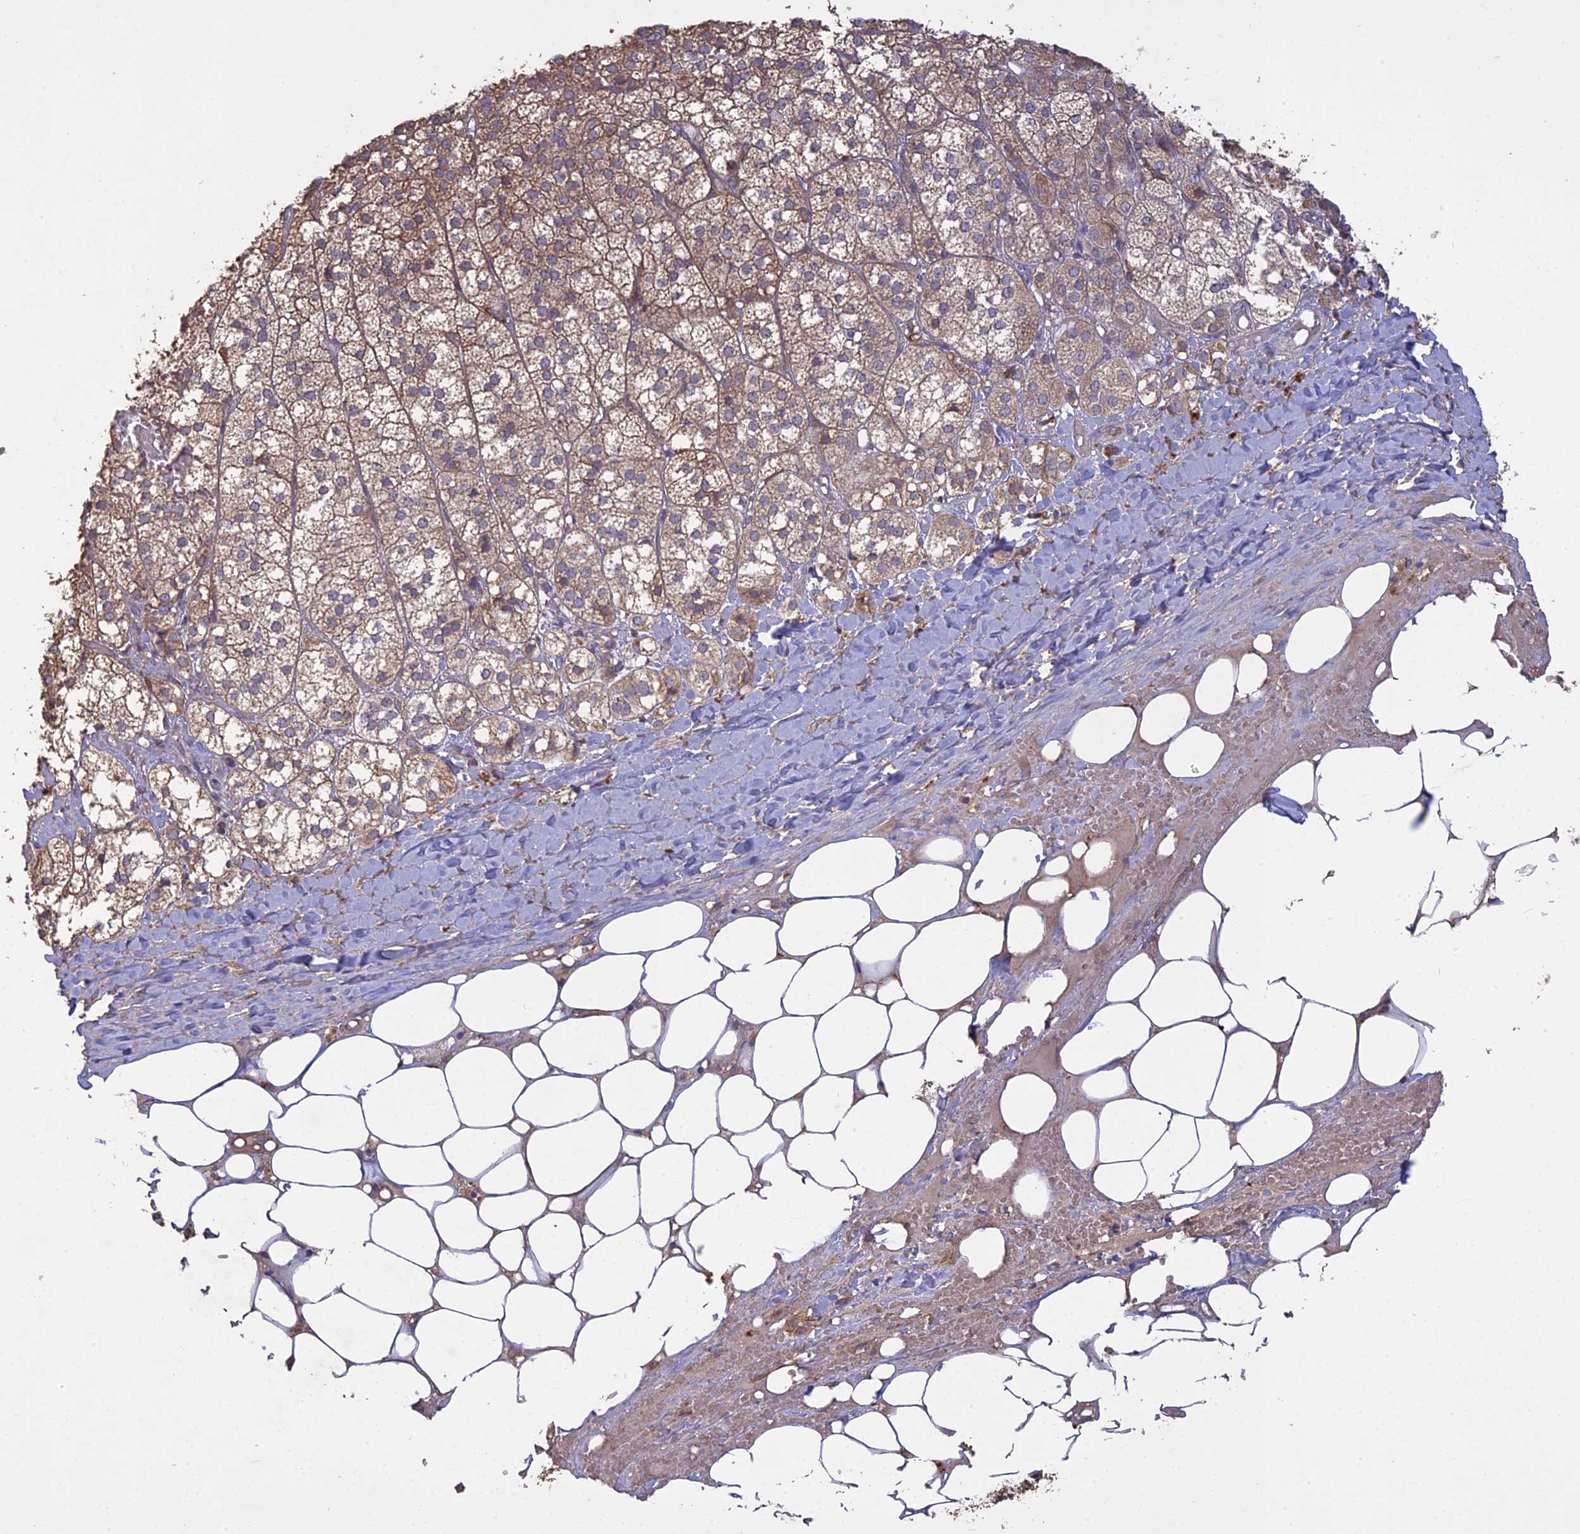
{"staining": {"intensity": "weak", "quantity": ">75%", "location": "cytoplasmic/membranous"}, "tissue": "adrenal gland", "cell_type": "Glandular cells", "image_type": "normal", "snomed": [{"axis": "morphology", "description": "Normal tissue, NOS"}, {"axis": "topography", "description": "Adrenal gland"}], "caption": "A high-resolution photomicrograph shows immunohistochemistry (IHC) staining of unremarkable adrenal gland, which shows weak cytoplasmic/membranous positivity in about >75% of glandular cells. Nuclei are stained in blue.", "gene": "PPIC", "patient": {"sex": "female", "age": 61}}